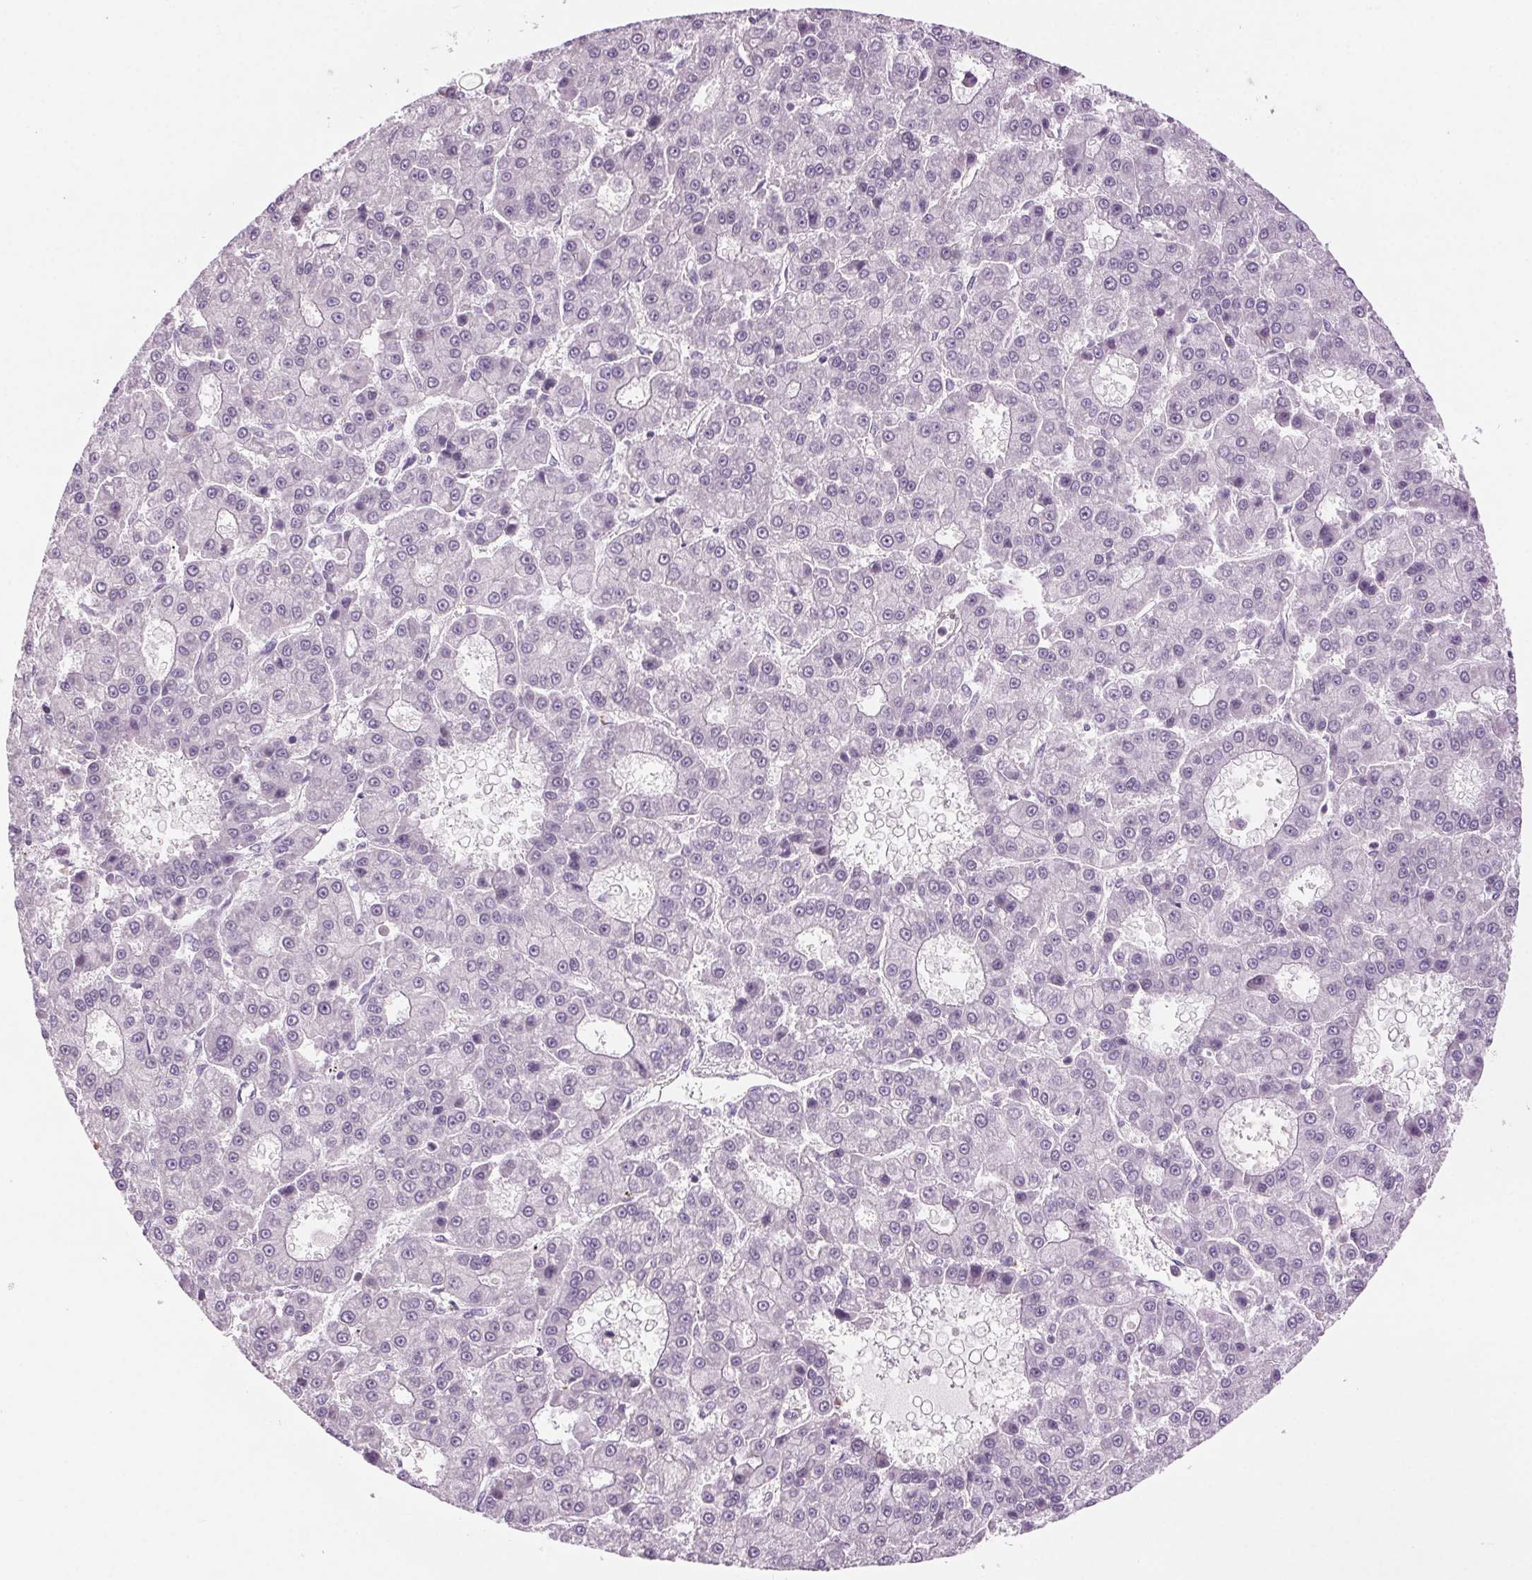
{"staining": {"intensity": "negative", "quantity": "none", "location": "none"}, "tissue": "liver cancer", "cell_type": "Tumor cells", "image_type": "cancer", "snomed": [{"axis": "morphology", "description": "Carcinoma, Hepatocellular, NOS"}, {"axis": "topography", "description": "Liver"}], "caption": "High magnification brightfield microscopy of hepatocellular carcinoma (liver) stained with DAB (3,3'-diaminobenzidine) (brown) and counterstained with hematoxylin (blue): tumor cells show no significant expression.", "gene": "HHLA2", "patient": {"sex": "male", "age": 70}}